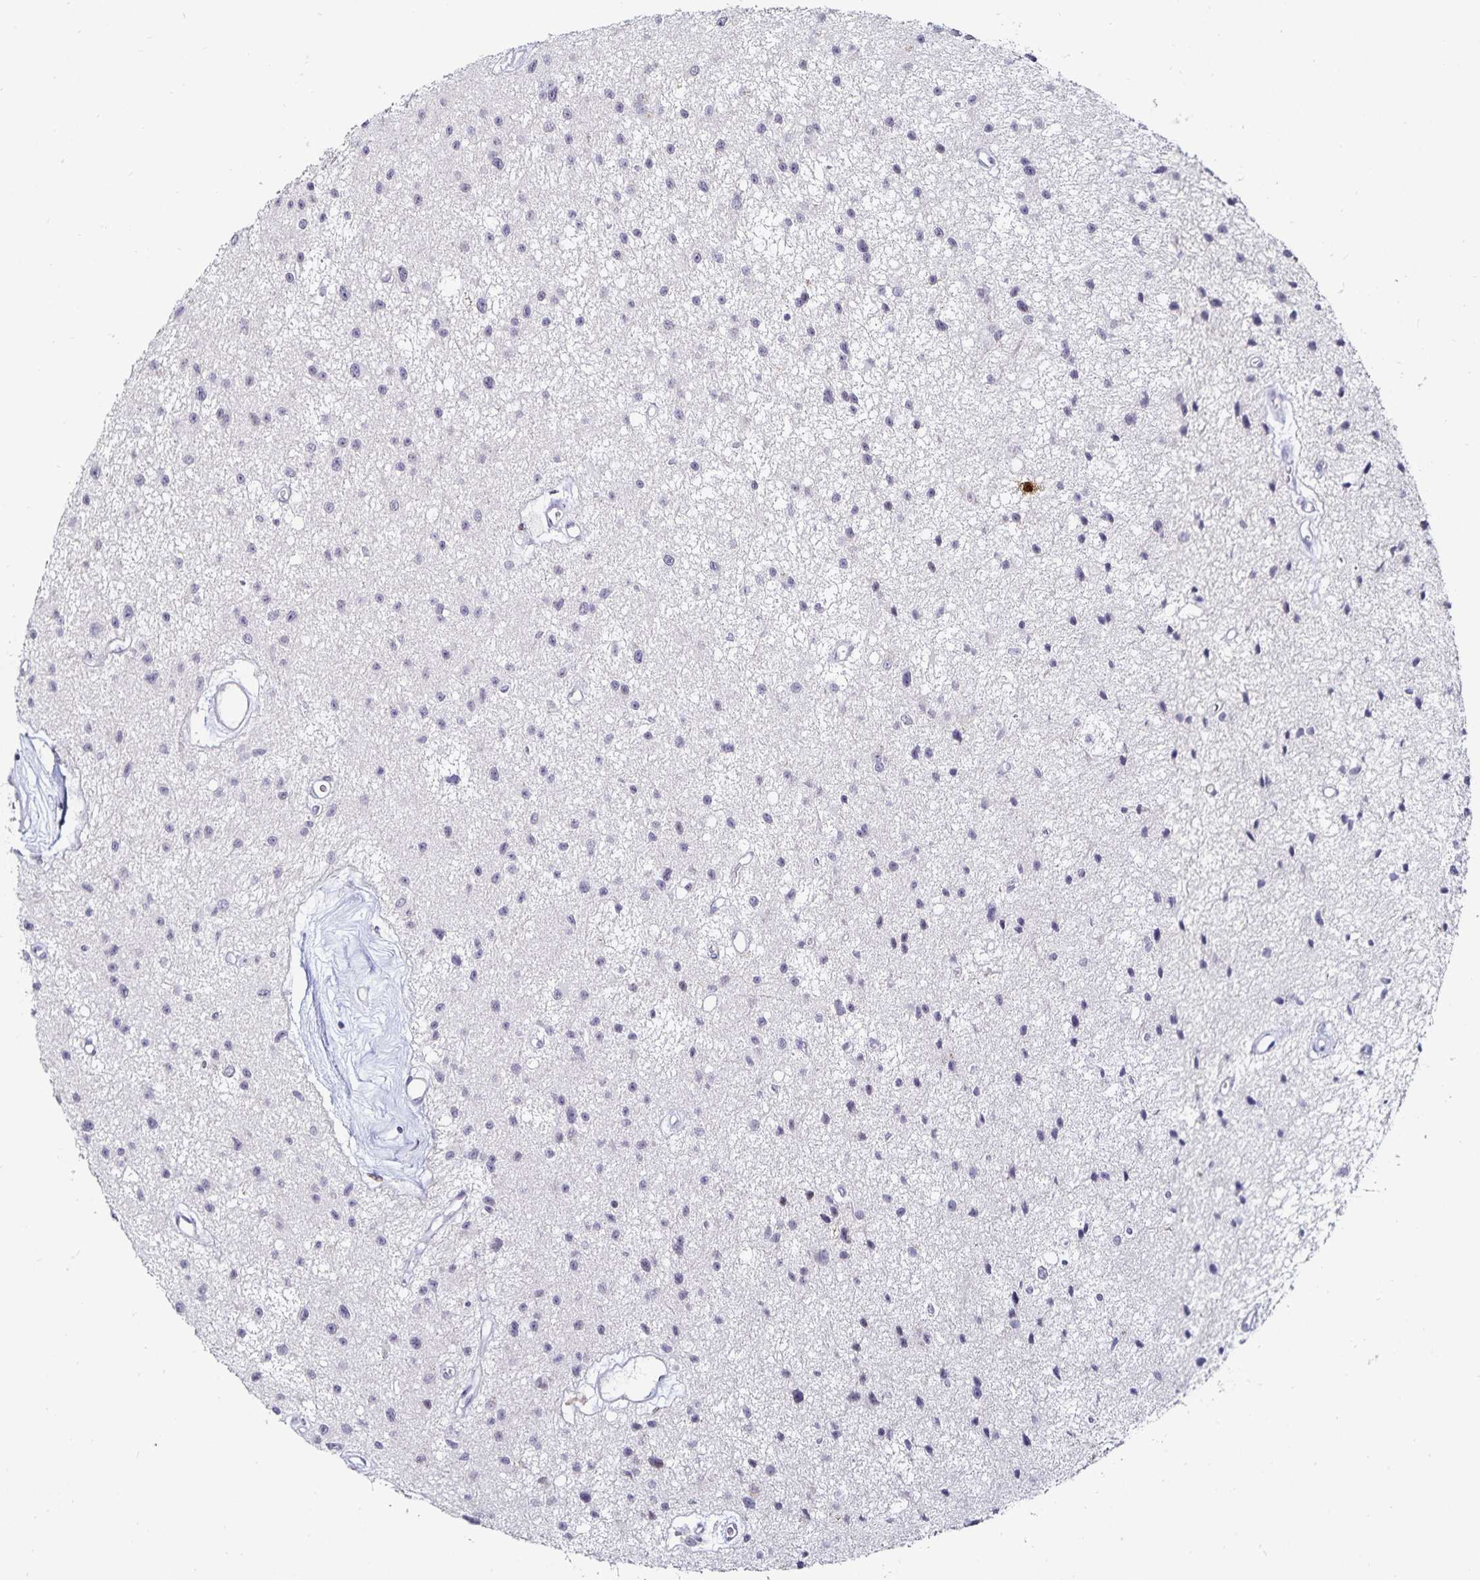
{"staining": {"intensity": "negative", "quantity": "none", "location": "none"}, "tissue": "glioma", "cell_type": "Tumor cells", "image_type": "cancer", "snomed": [{"axis": "morphology", "description": "Glioma, malignant, Low grade"}, {"axis": "topography", "description": "Brain"}], "caption": "Immunohistochemistry (IHC) image of human glioma stained for a protein (brown), which displays no positivity in tumor cells.", "gene": "ANLN", "patient": {"sex": "male", "age": 43}}